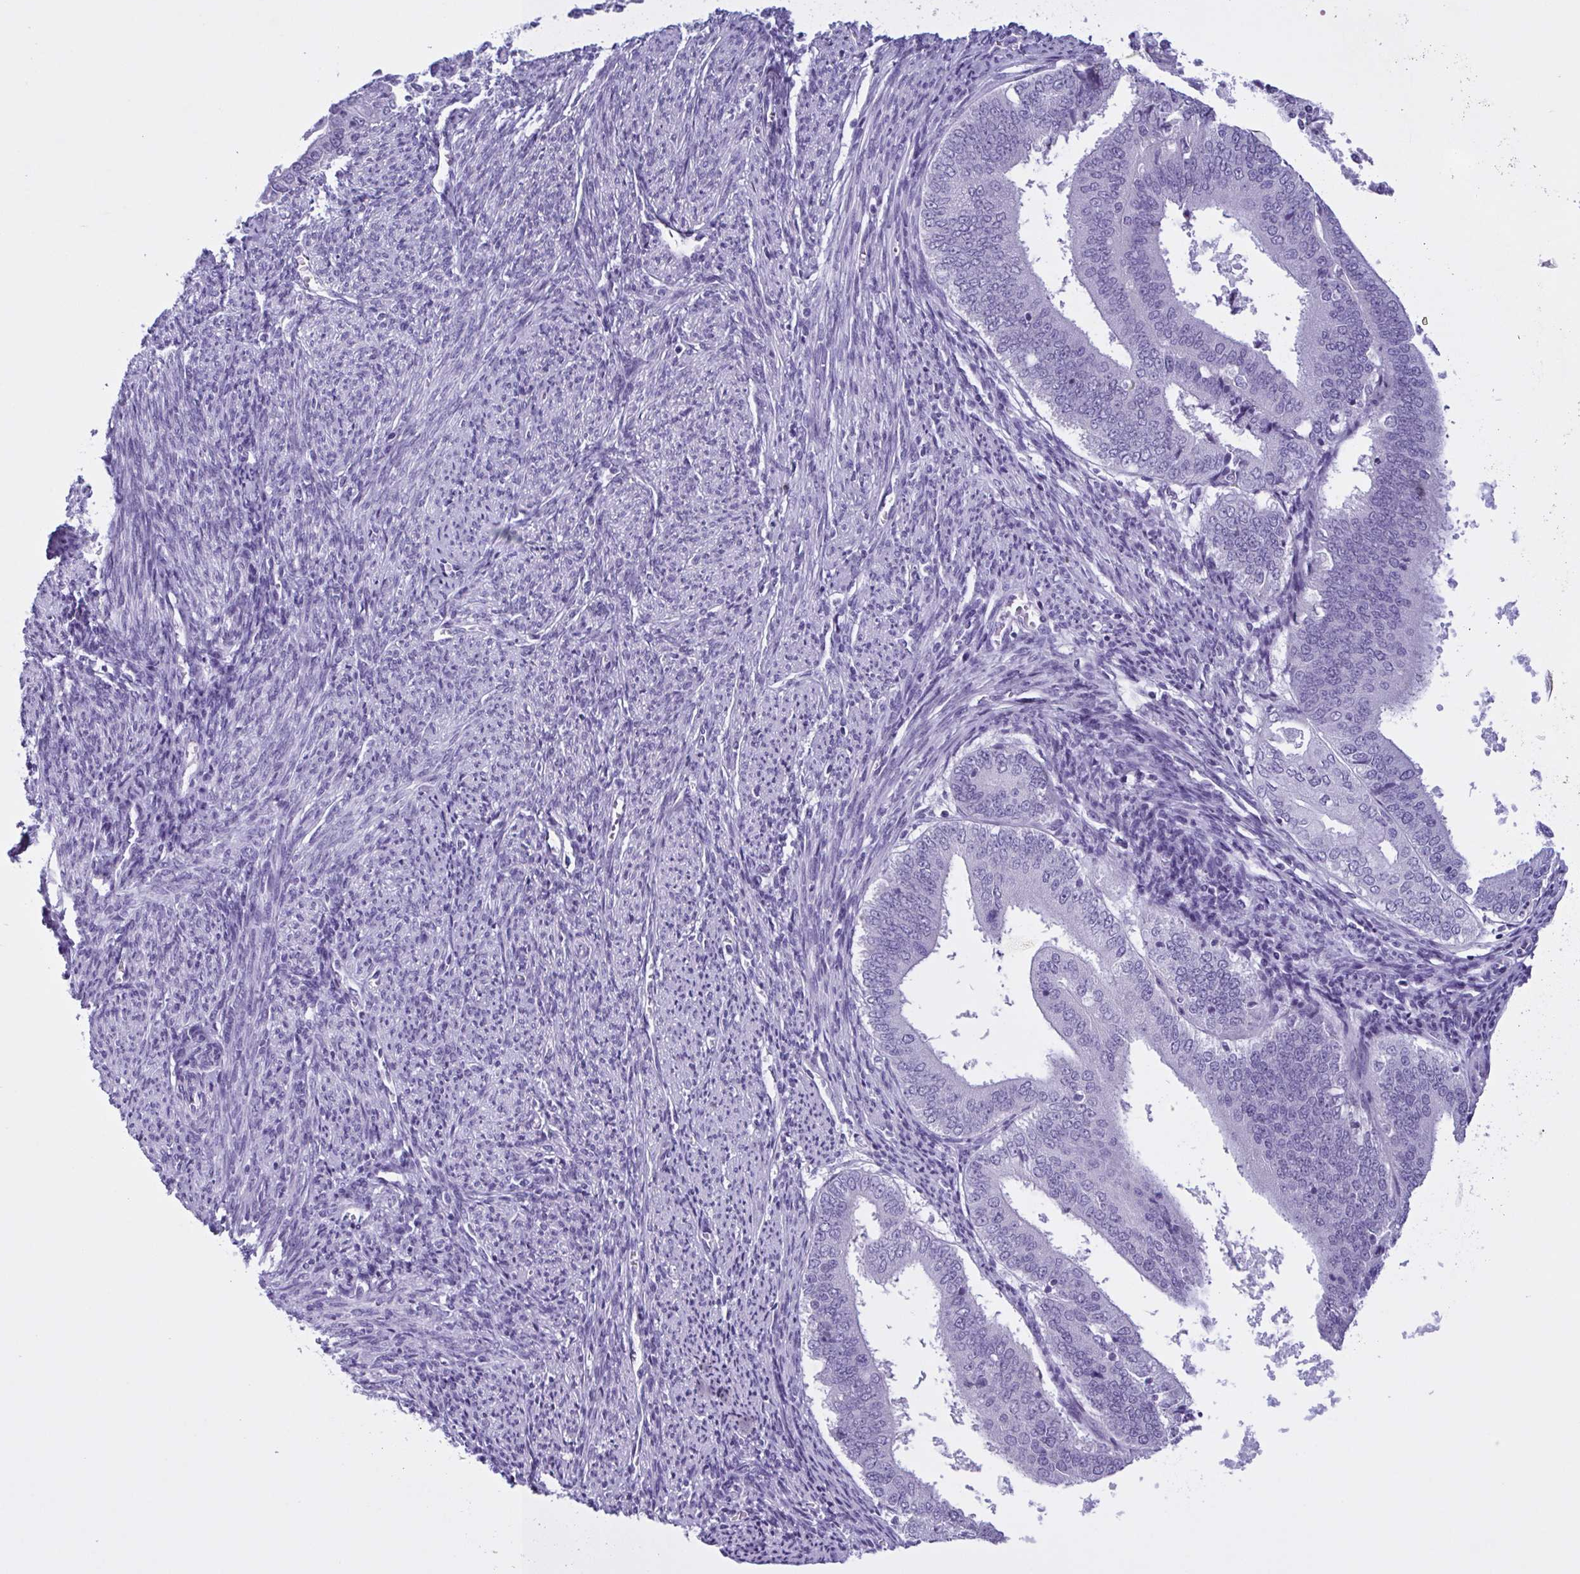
{"staining": {"intensity": "negative", "quantity": "none", "location": "none"}, "tissue": "endometrial cancer", "cell_type": "Tumor cells", "image_type": "cancer", "snomed": [{"axis": "morphology", "description": "Adenocarcinoma, NOS"}, {"axis": "topography", "description": "Endometrium"}], "caption": "This is an IHC micrograph of endometrial adenocarcinoma. There is no positivity in tumor cells.", "gene": "INAFM1", "patient": {"sex": "female", "age": 63}}